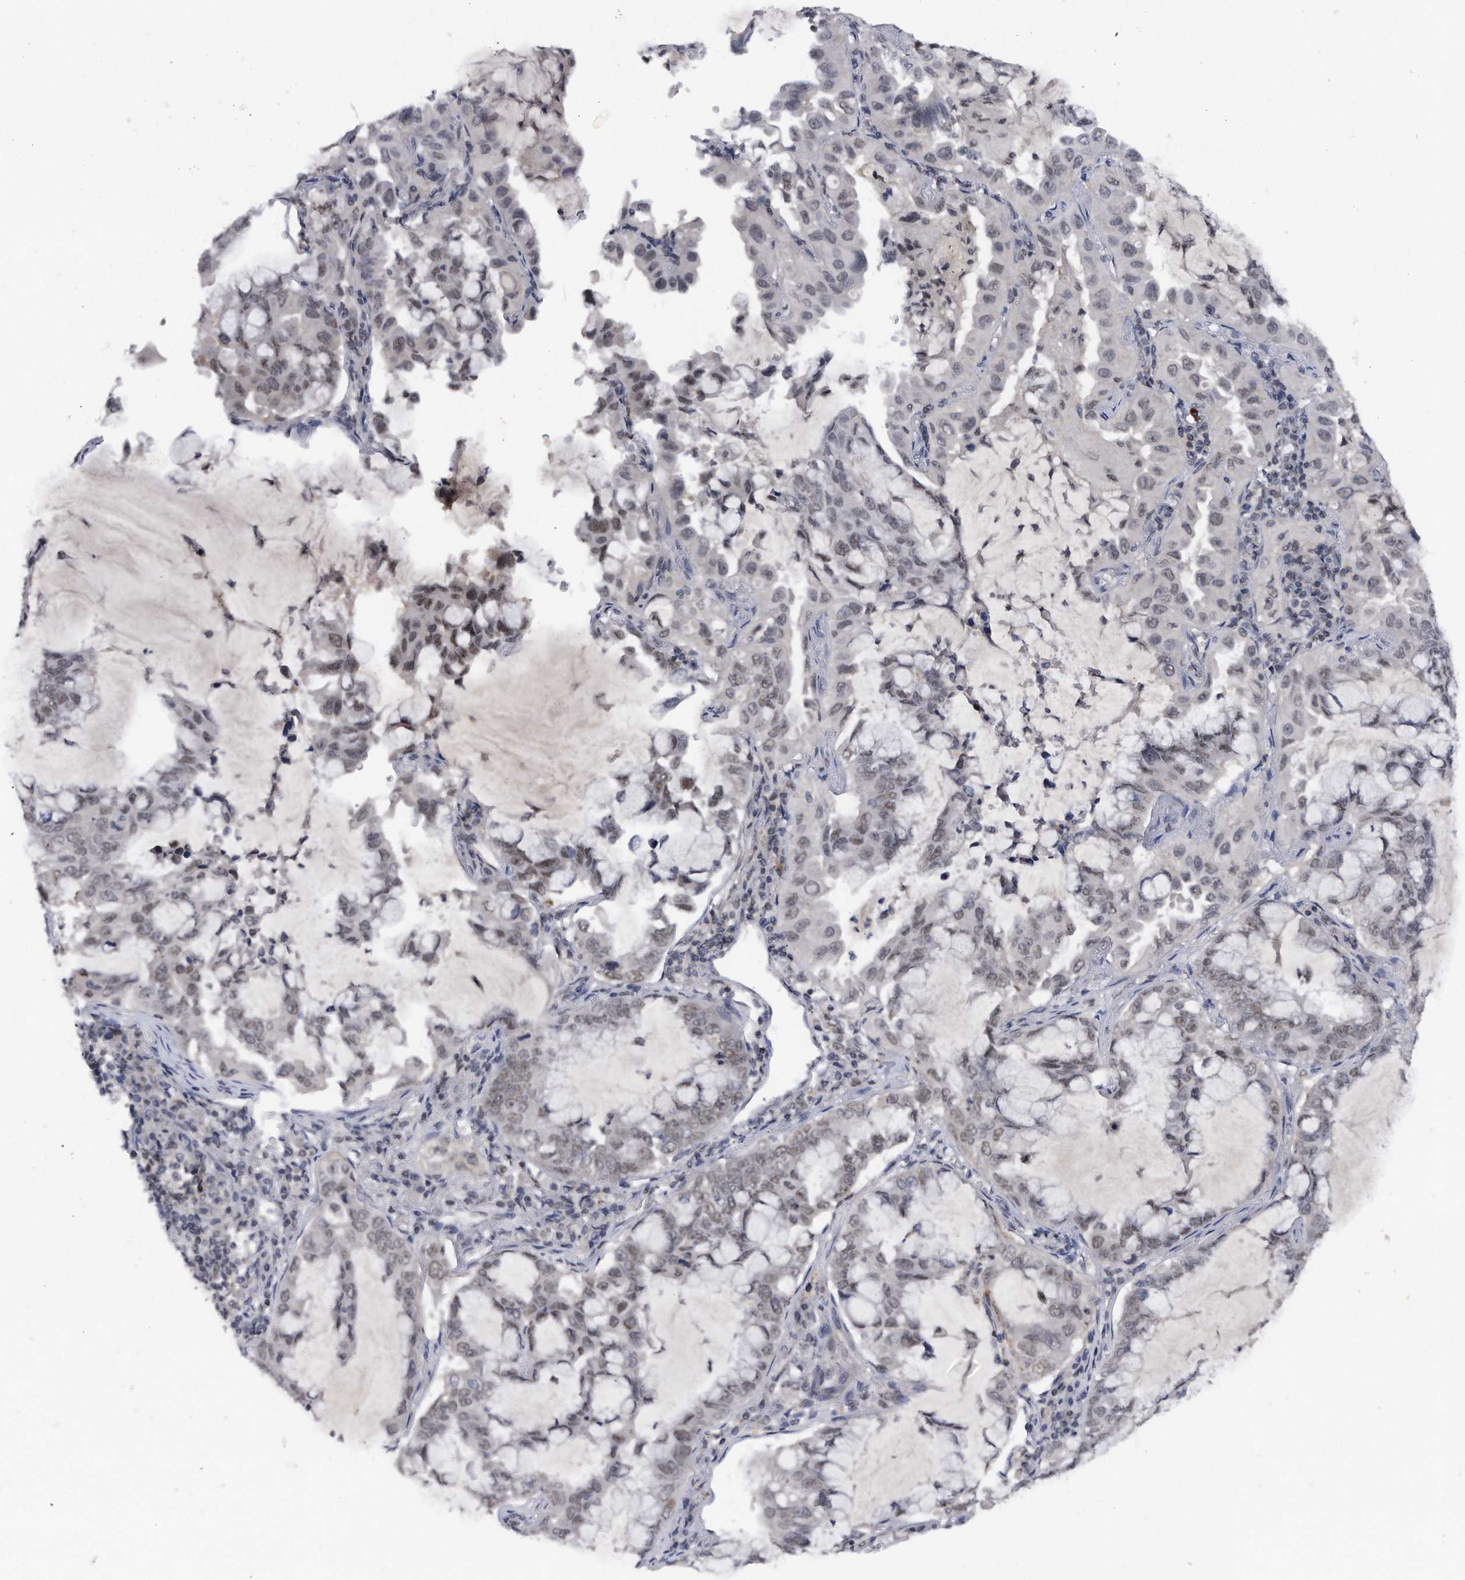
{"staining": {"intensity": "weak", "quantity": "25%-75%", "location": "nuclear"}, "tissue": "lung cancer", "cell_type": "Tumor cells", "image_type": "cancer", "snomed": [{"axis": "morphology", "description": "Adenocarcinoma, NOS"}, {"axis": "topography", "description": "Lung"}], "caption": "Weak nuclear positivity for a protein is identified in approximately 25%-75% of tumor cells of lung cancer (adenocarcinoma) using immunohistochemistry.", "gene": "VIRMA", "patient": {"sex": "male", "age": 64}}